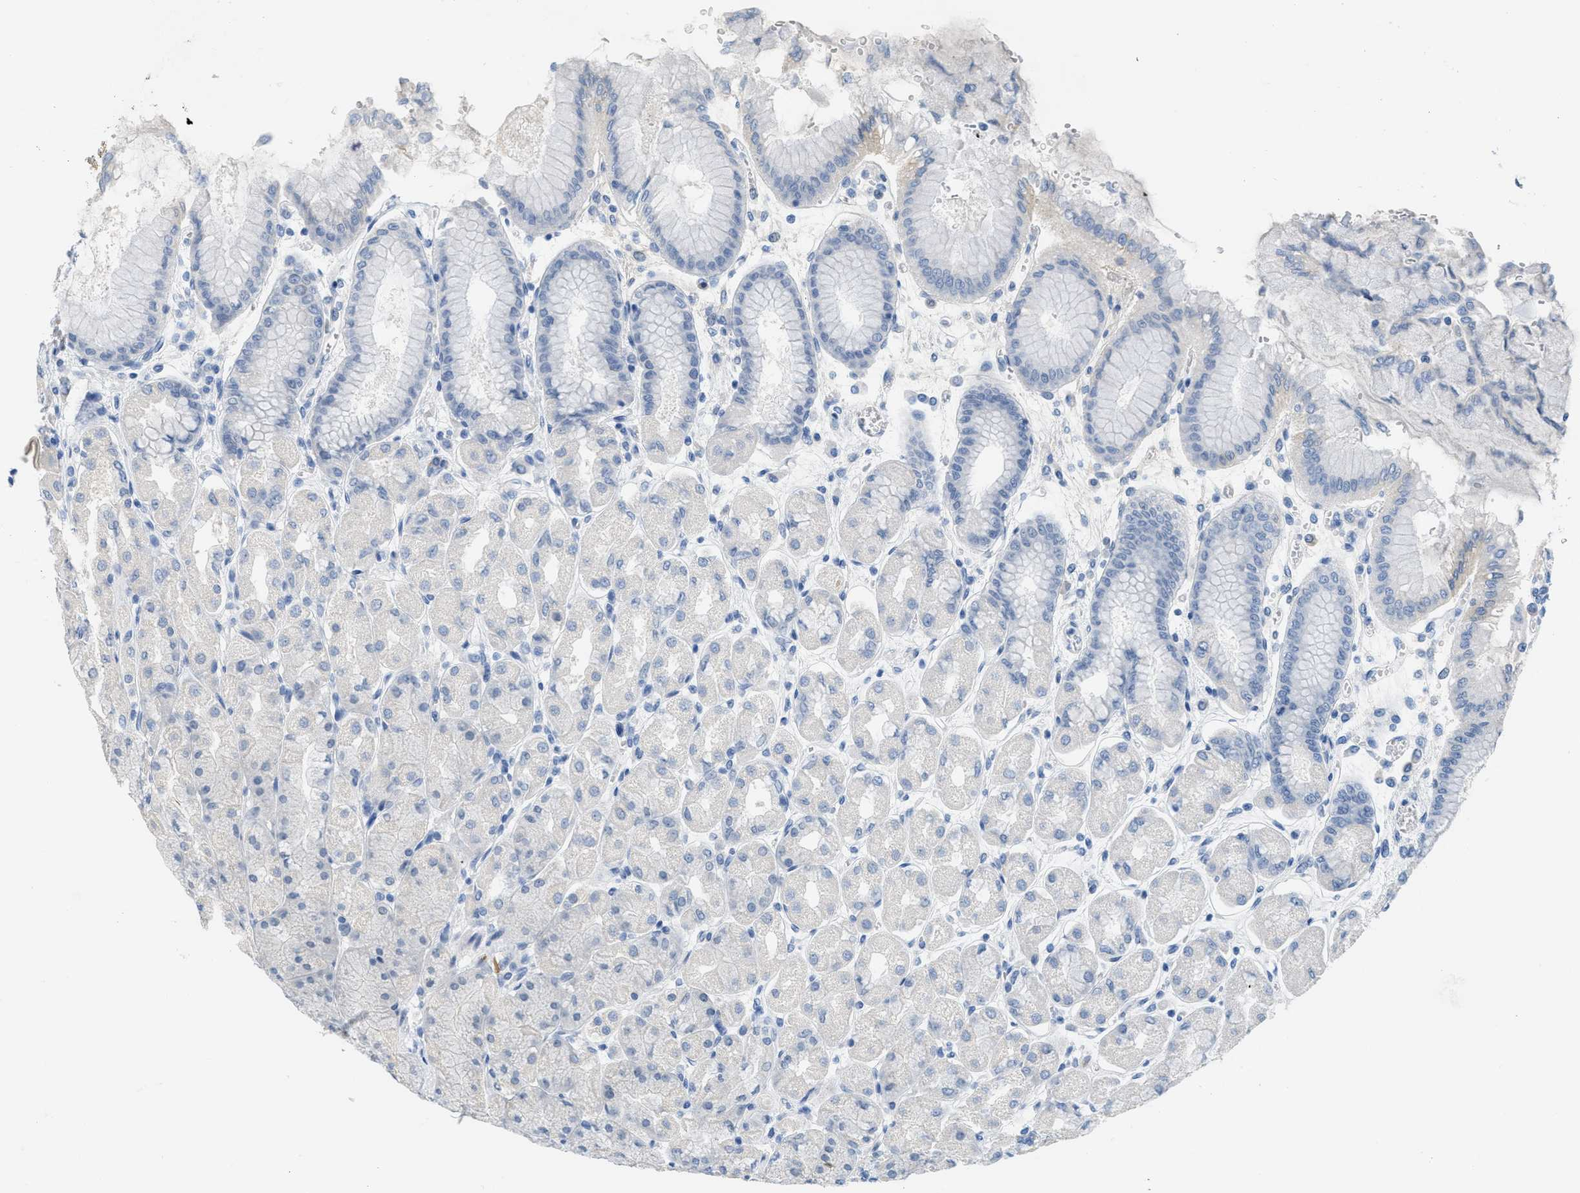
{"staining": {"intensity": "negative", "quantity": "none", "location": "none"}, "tissue": "stomach", "cell_type": "Glandular cells", "image_type": "normal", "snomed": [{"axis": "morphology", "description": "Normal tissue, NOS"}, {"axis": "topography", "description": "Stomach, upper"}], "caption": "Benign stomach was stained to show a protein in brown. There is no significant positivity in glandular cells. (DAB immunohistochemistry (IHC) visualized using brightfield microscopy, high magnification).", "gene": "HSF2", "patient": {"sex": "female", "age": 56}}